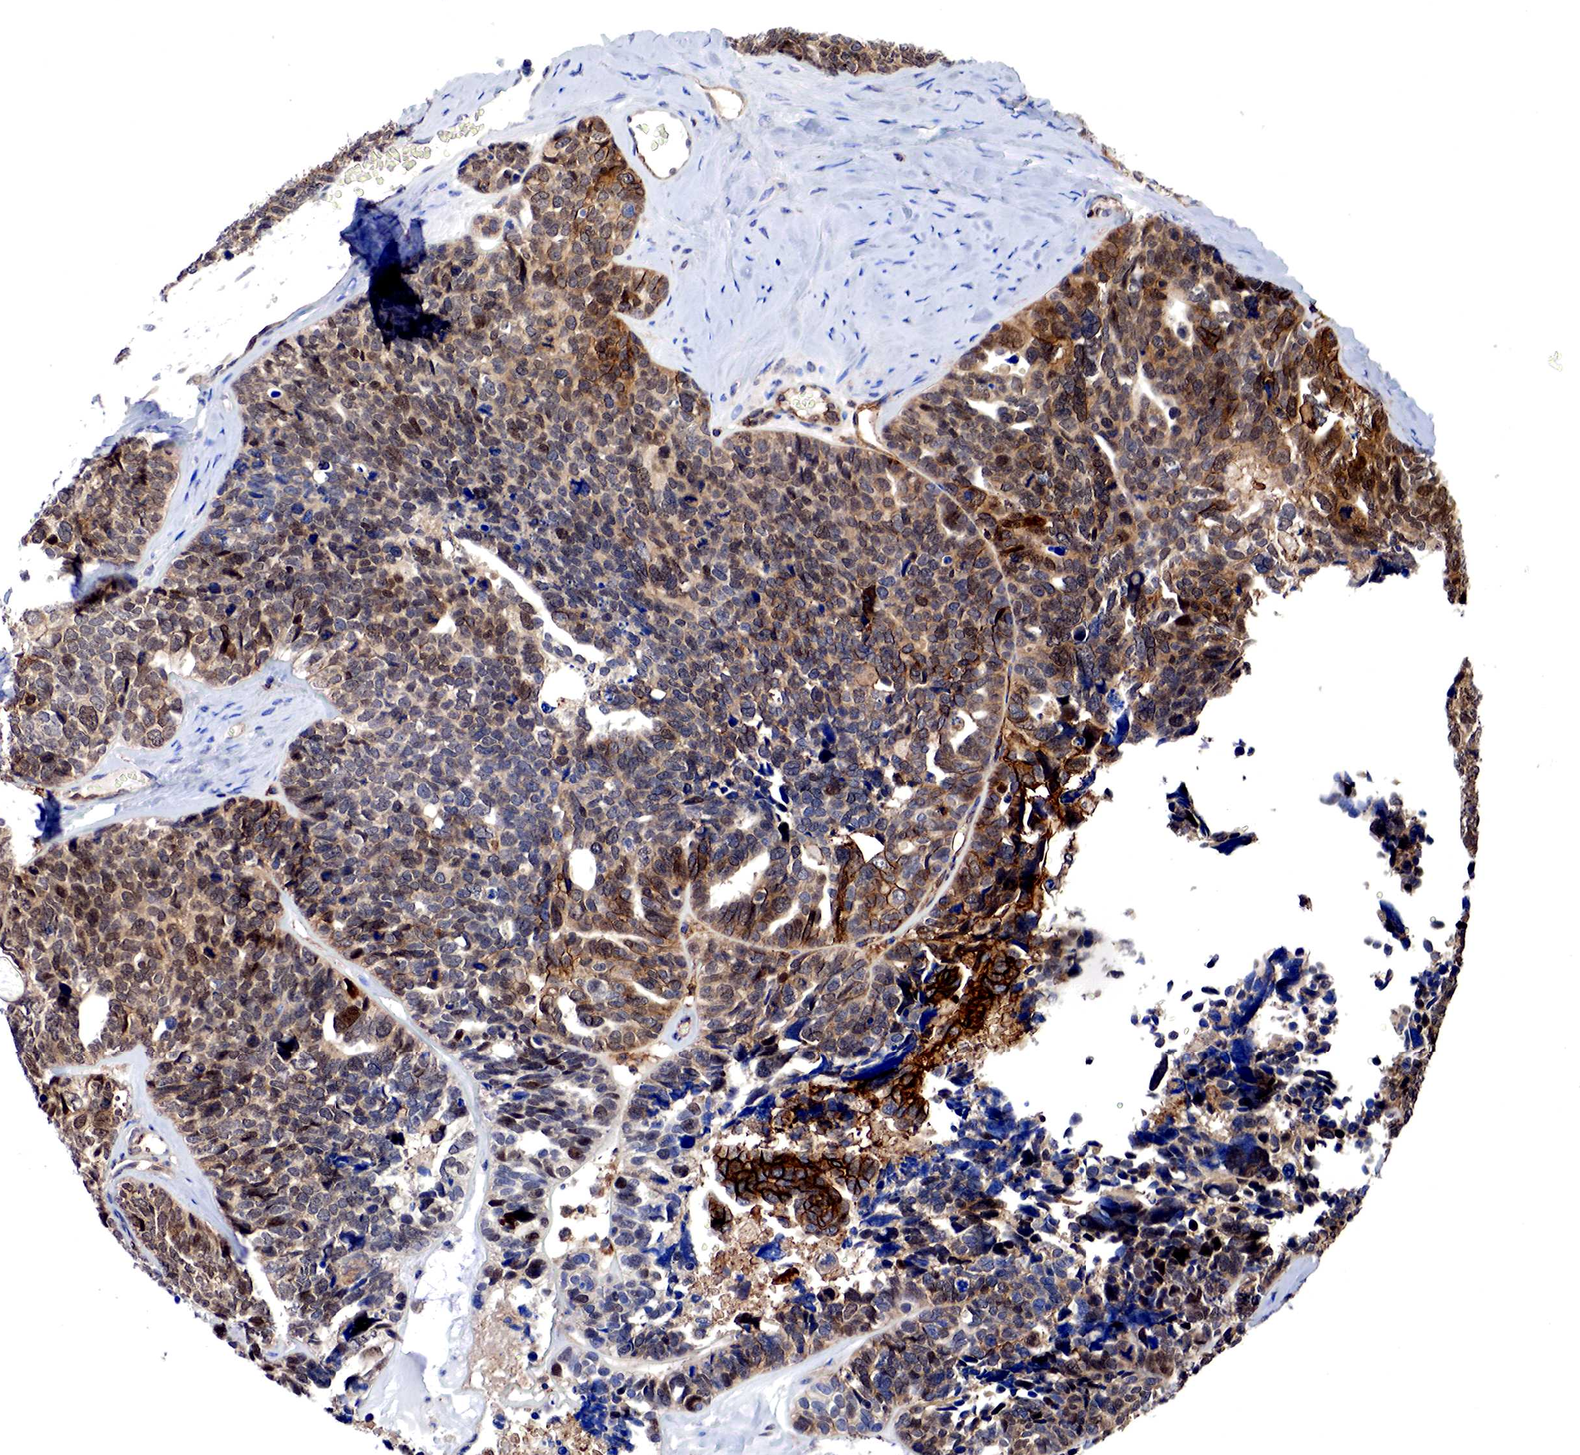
{"staining": {"intensity": "strong", "quantity": ">75%", "location": "cytoplasmic/membranous,nuclear"}, "tissue": "ovarian cancer", "cell_type": "Tumor cells", "image_type": "cancer", "snomed": [{"axis": "morphology", "description": "Cystadenocarcinoma, serous, NOS"}, {"axis": "topography", "description": "Ovary"}], "caption": "Protein expression analysis of human ovarian serous cystadenocarcinoma reveals strong cytoplasmic/membranous and nuclear positivity in approximately >75% of tumor cells. The protein of interest is shown in brown color, while the nuclei are stained blue.", "gene": "PABIR2", "patient": {"sex": "female", "age": 77}}